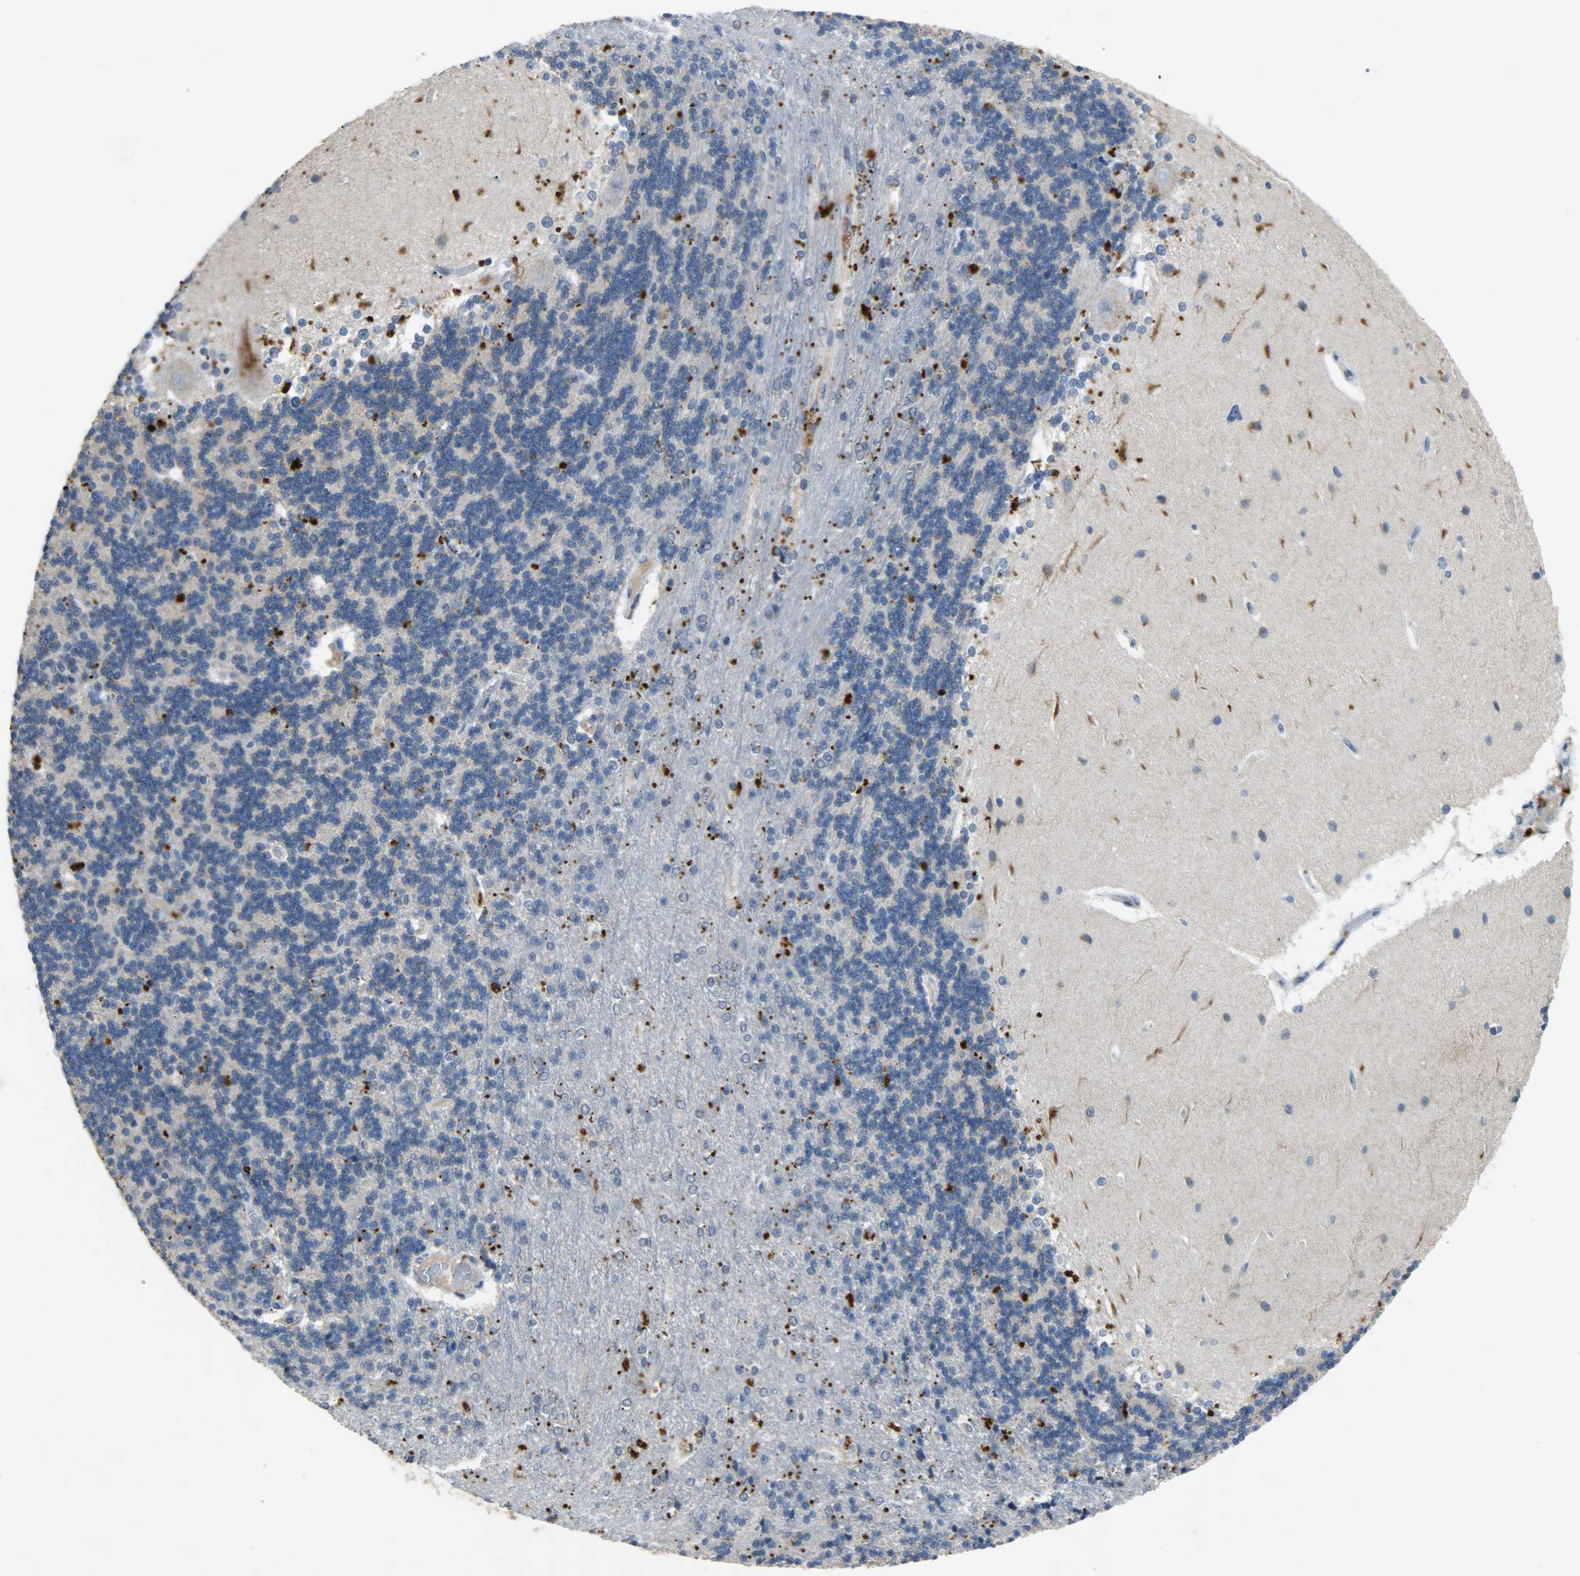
{"staining": {"intensity": "strong", "quantity": "<25%", "location": "cytoplasmic/membranous"}, "tissue": "cerebellum", "cell_type": "Cells in granular layer", "image_type": "normal", "snomed": [{"axis": "morphology", "description": "Normal tissue, NOS"}, {"axis": "topography", "description": "Cerebellum"}], "caption": "Cerebellum stained with immunohistochemistry reveals strong cytoplasmic/membranous staining in approximately <25% of cells in granular layer. Nuclei are stained in blue.", "gene": "DNAJB6", "patient": {"sex": "female", "age": 54}}